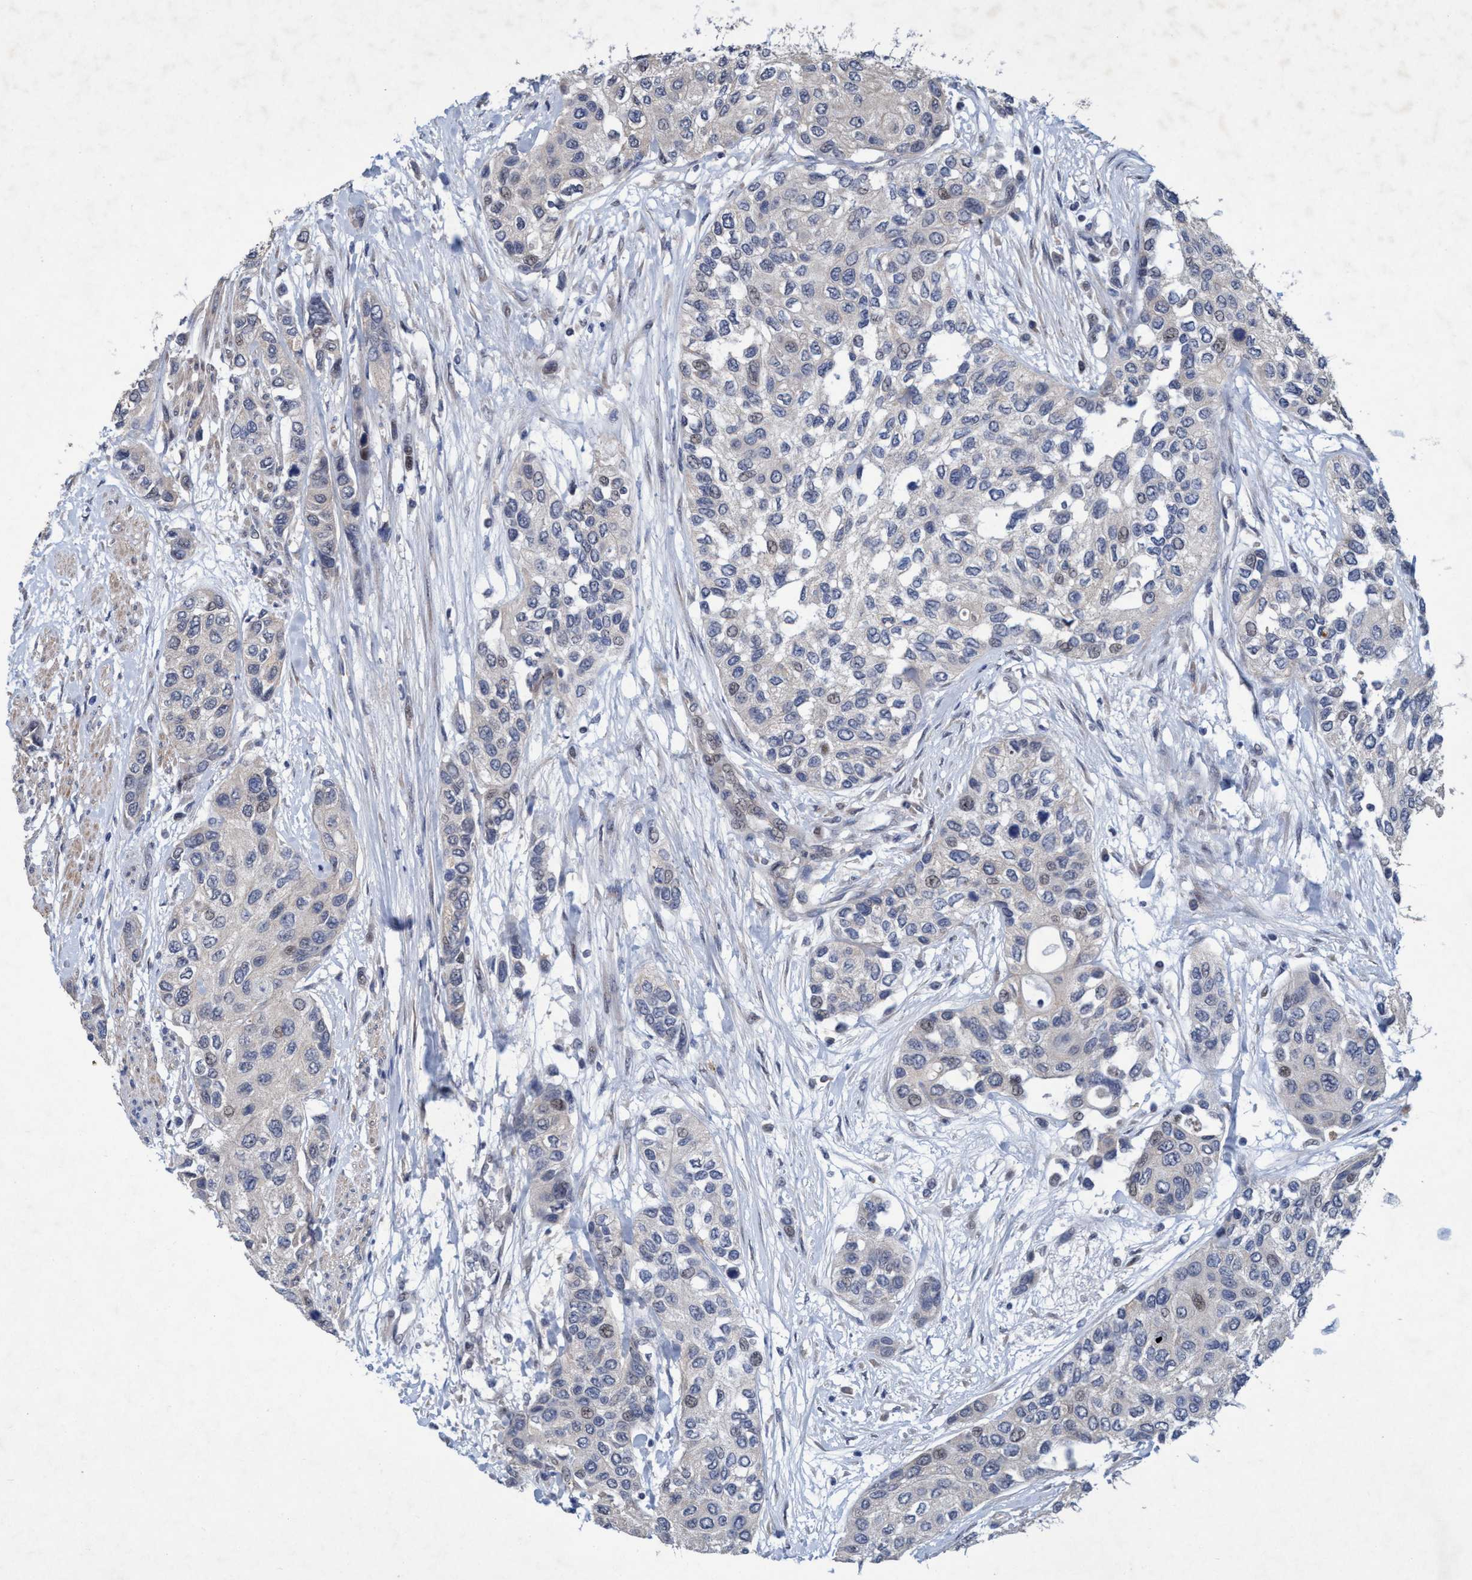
{"staining": {"intensity": "negative", "quantity": "none", "location": "none"}, "tissue": "urothelial cancer", "cell_type": "Tumor cells", "image_type": "cancer", "snomed": [{"axis": "morphology", "description": "Urothelial carcinoma, High grade"}, {"axis": "topography", "description": "Urinary bladder"}], "caption": "This is a histopathology image of immunohistochemistry (IHC) staining of urothelial cancer, which shows no staining in tumor cells.", "gene": "ZNF677", "patient": {"sex": "female", "age": 56}}